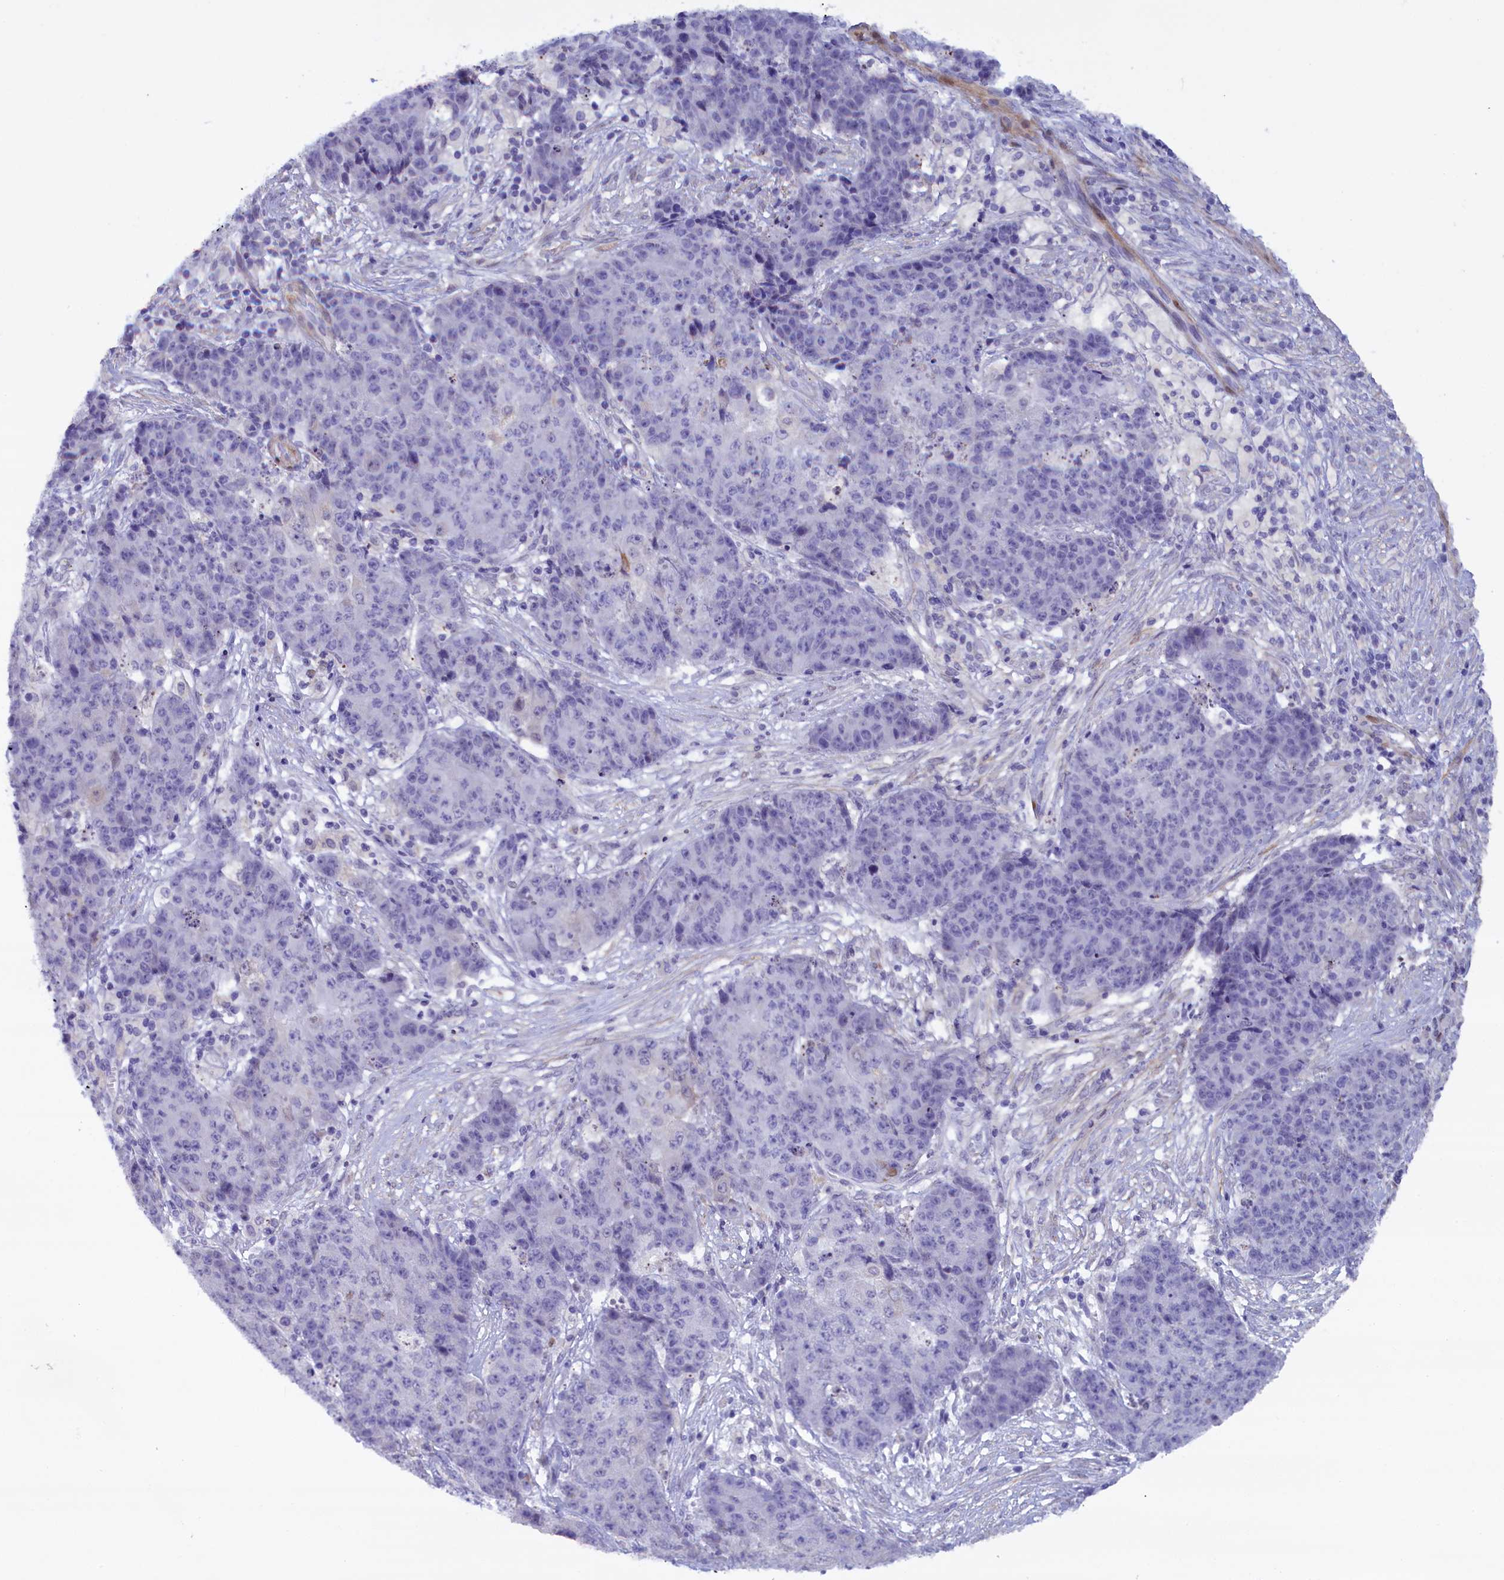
{"staining": {"intensity": "negative", "quantity": "none", "location": "none"}, "tissue": "ovarian cancer", "cell_type": "Tumor cells", "image_type": "cancer", "snomed": [{"axis": "morphology", "description": "Carcinoma, endometroid"}, {"axis": "topography", "description": "Ovary"}], "caption": "Immunohistochemistry image of neoplastic tissue: human ovarian cancer stained with DAB (3,3'-diaminobenzidine) exhibits no significant protein staining in tumor cells.", "gene": "IGSF6", "patient": {"sex": "female", "age": 42}}